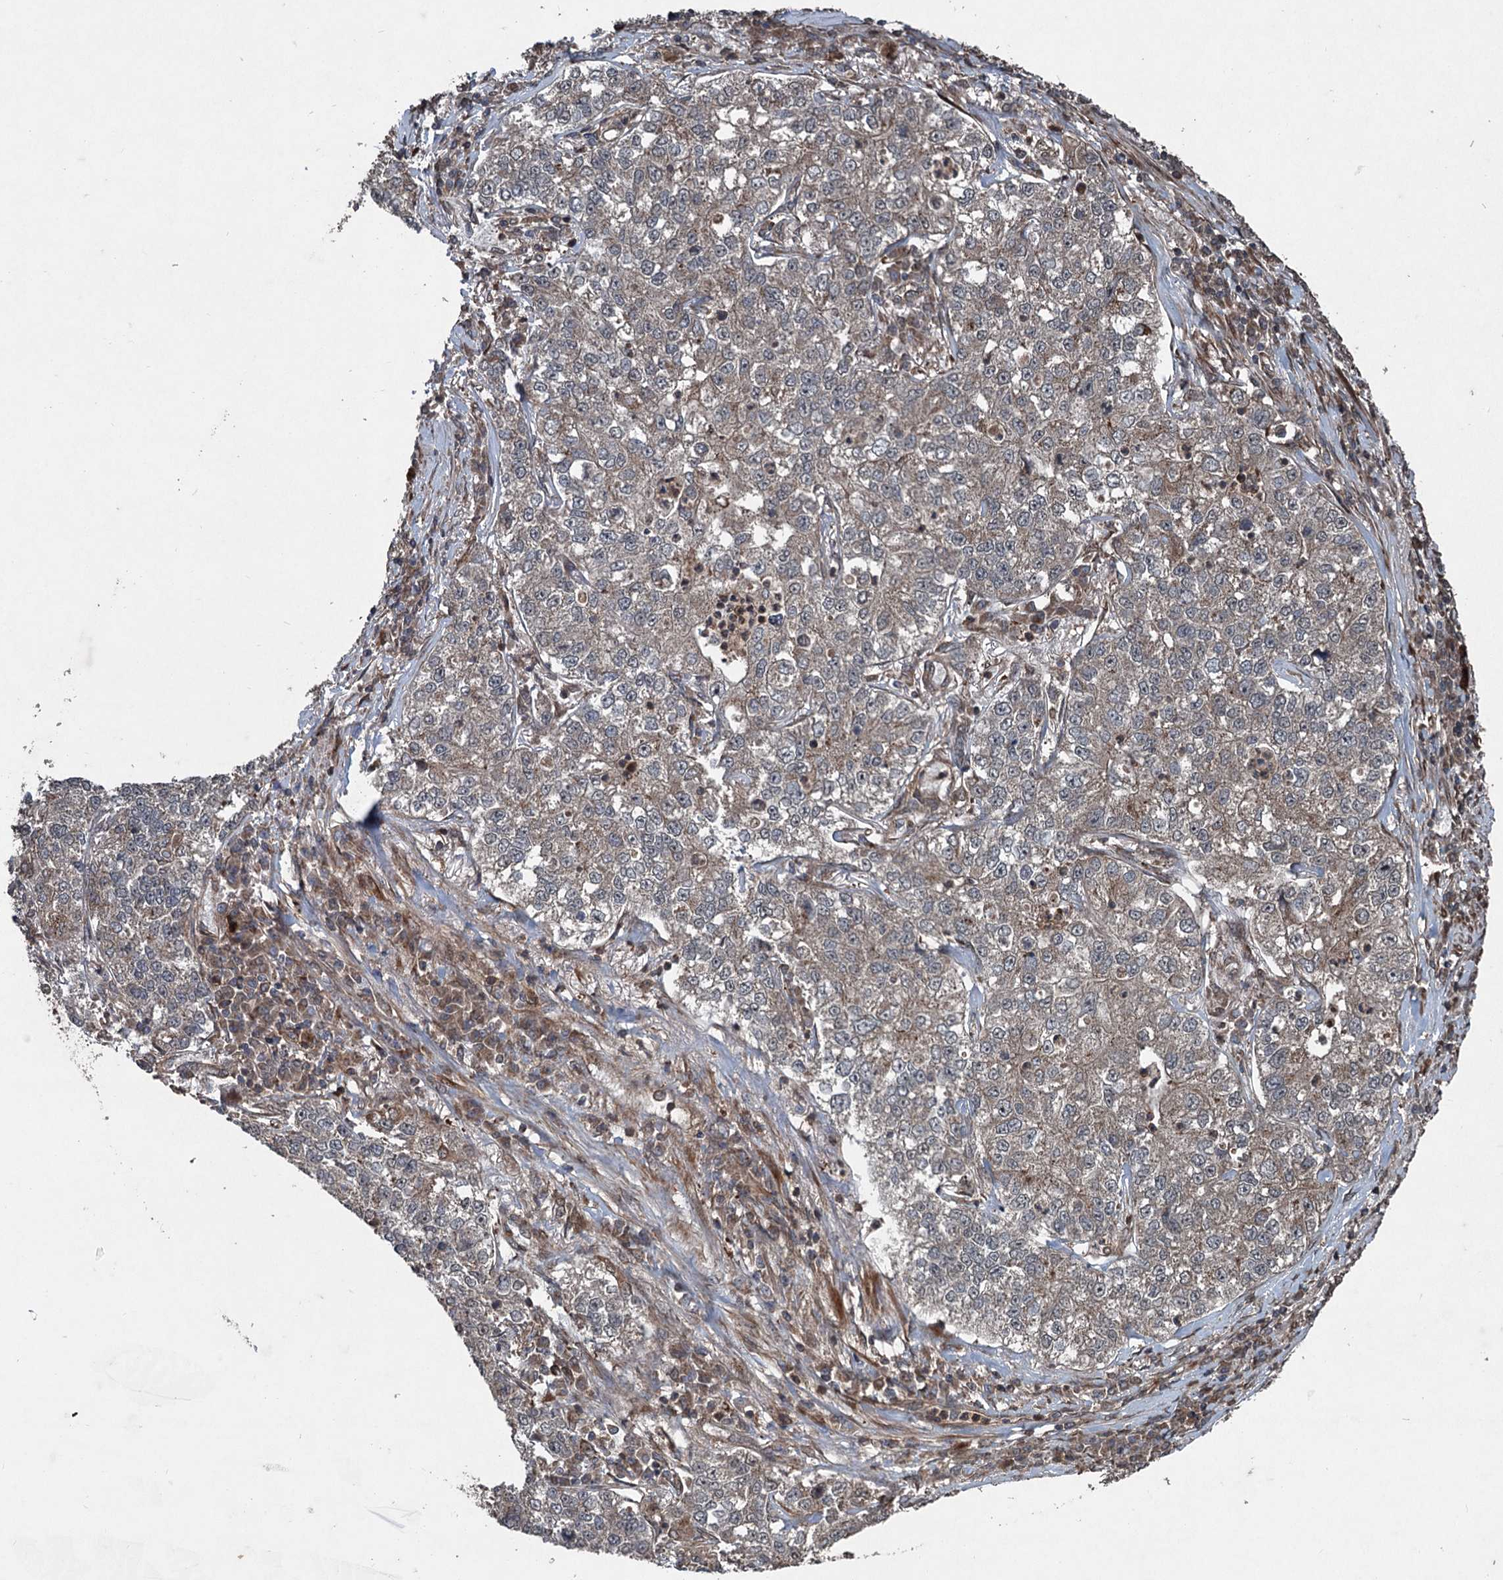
{"staining": {"intensity": "weak", "quantity": ">75%", "location": "cytoplasmic/membranous"}, "tissue": "lung cancer", "cell_type": "Tumor cells", "image_type": "cancer", "snomed": [{"axis": "morphology", "description": "Adenocarcinoma, NOS"}, {"axis": "topography", "description": "Lung"}], "caption": "Tumor cells exhibit low levels of weak cytoplasmic/membranous staining in approximately >75% of cells in human lung cancer (adenocarcinoma).", "gene": "ALAS1", "patient": {"sex": "male", "age": 49}}